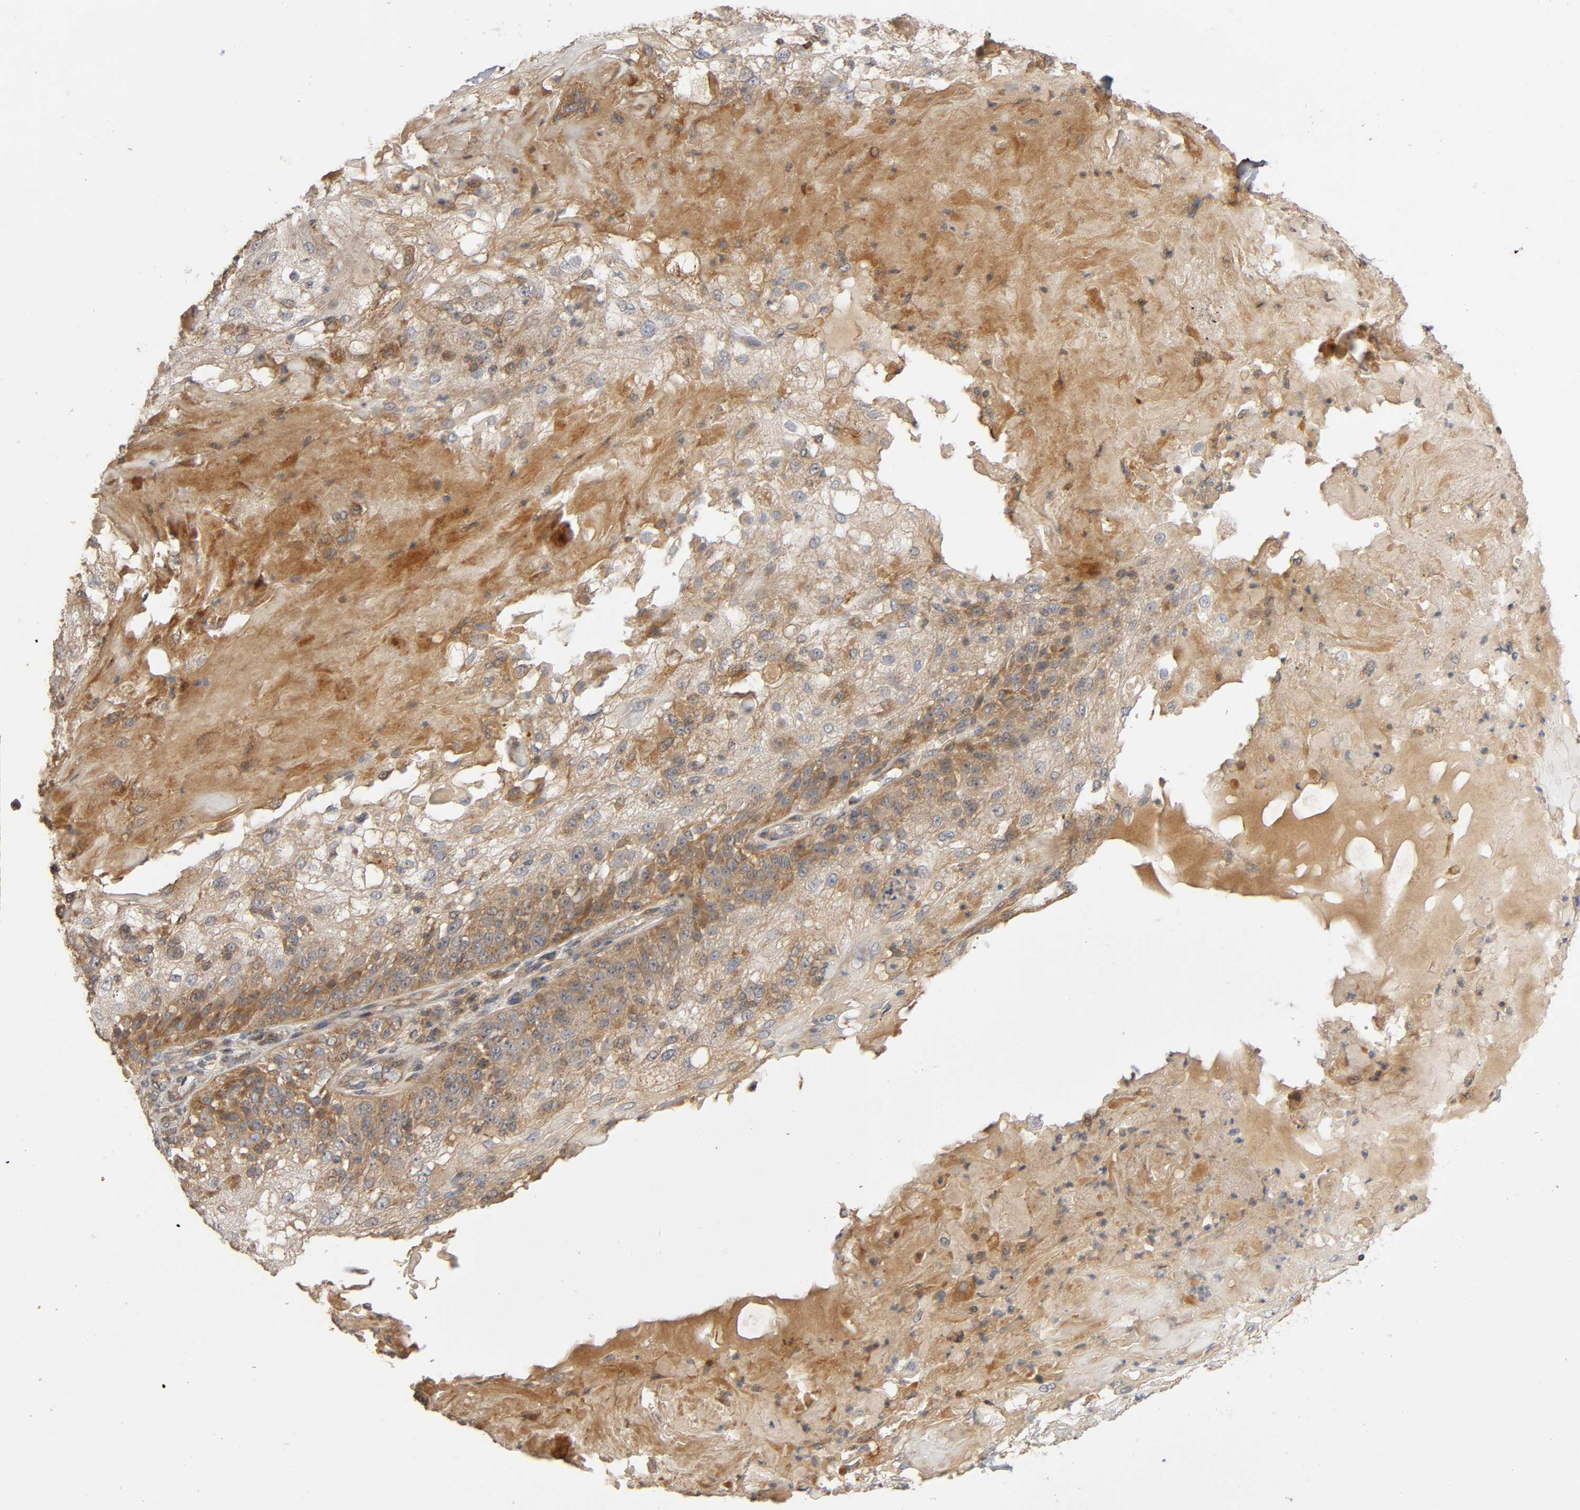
{"staining": {"intensity": "moderate", "quantity": "25%-75%", "location": "cytoplasmic/membranous"}, "tissue": "skin cancer", "cell_type": "Tumor cells", "image_type": "cancer", "snomed": [{"axis": "morphology", "description": "Normal tissue, NOS"}, {"axis": "morphology", "description": "Squamous cell carcinoma, NOS"}, {"axis": "topography", "description": "Skin"}], "caption": "Immunohistochemistry (IHC) of squamous cell carcinoma (skin) displays medium levels of moderate cytoplasmic/membranous staining in approximately 25%-75% of tumor cells.", "gene": "SGSM1", "patient": {"sex": "female", "age": 83}}